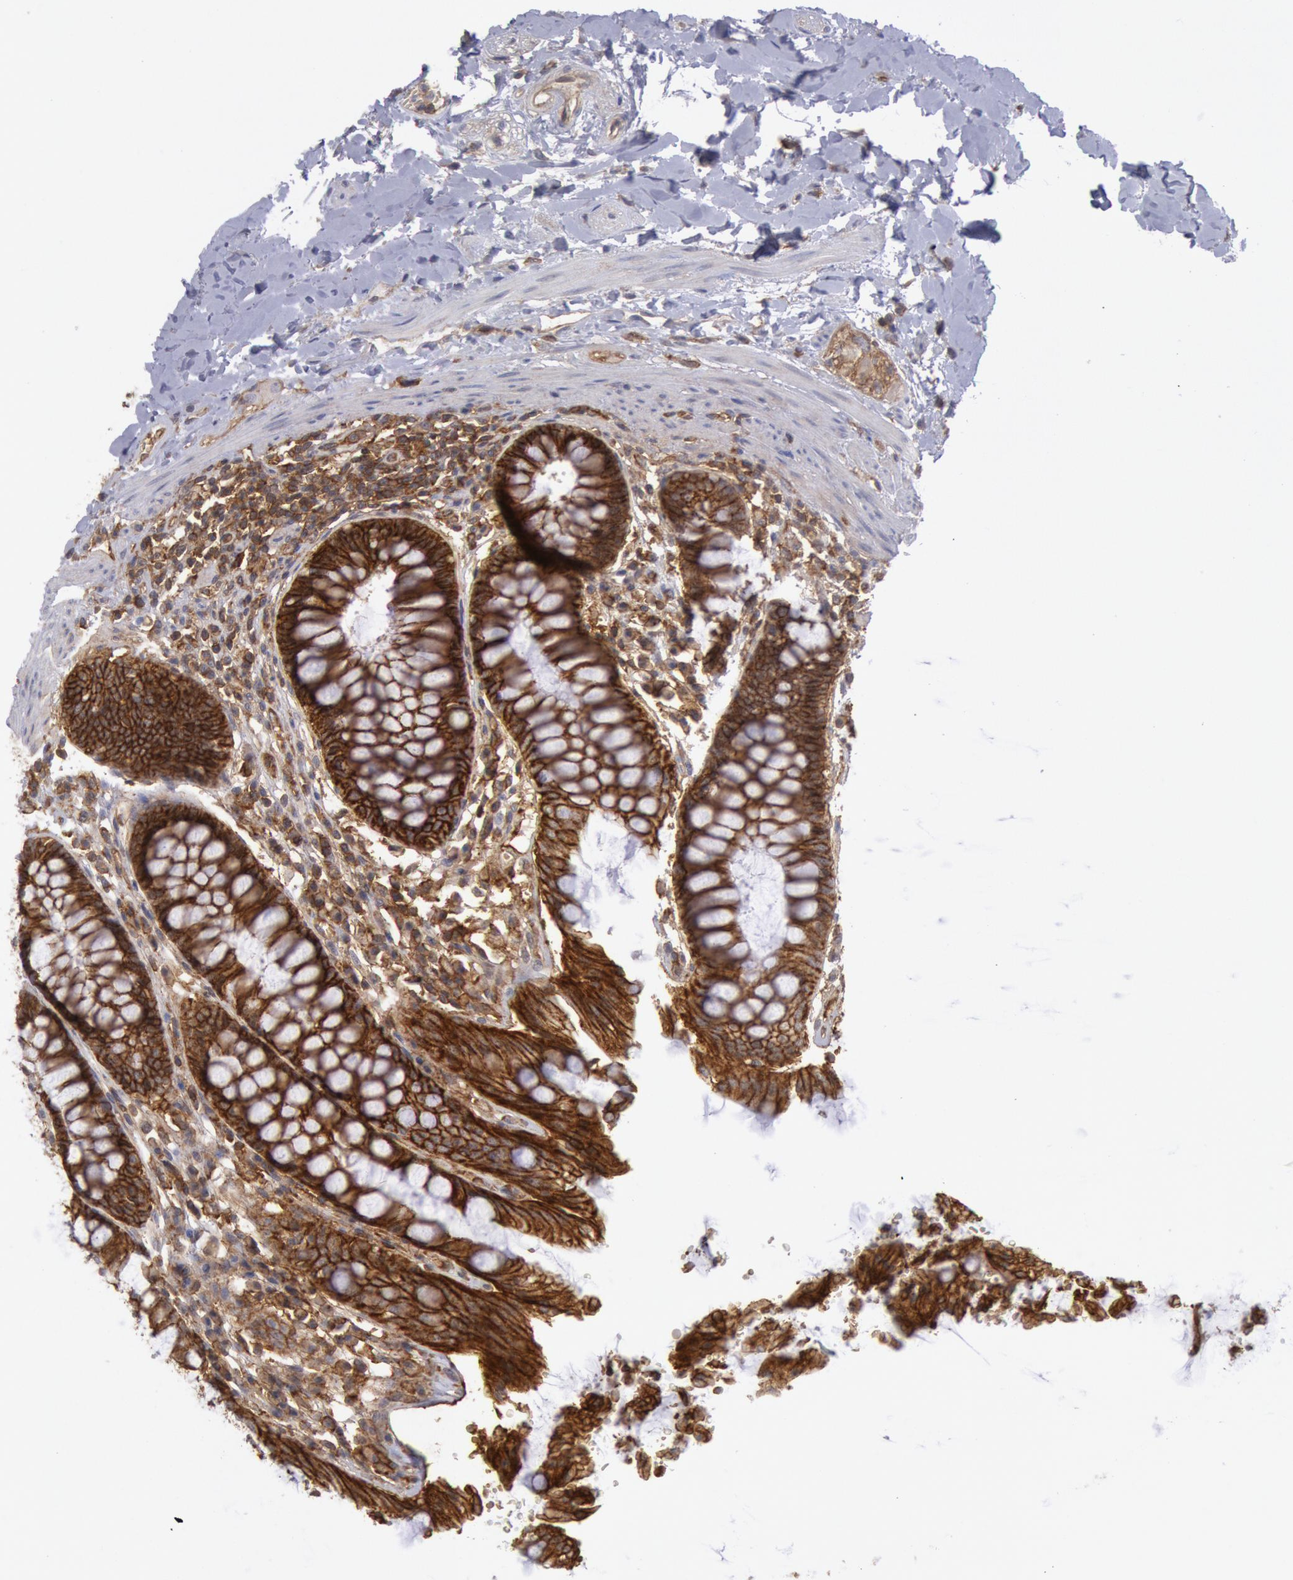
{"staining": {"intensity": "strong", "quantity": ">75%", "location": "cytoplasmic/membranous"}, "tissue": "rectum", "cell_type": "Glandular cells", "image_type": "normal", "snomed": [{"axis": "morphology", "description": "Normal tissue, NOS"}, {"axis": "topography", "description": "Rectum"}], "caption": "Glandular cells display high levels of strong cytoplasmic/membranous positivity in approximately >75% of cells in unremarkable rectum. (DAB (3,3'-diaminobenzidine) IHC with brightfield microscopy, high magnification).", "gene": "STX4", "patient": {"sex": "female", "age": 46}}